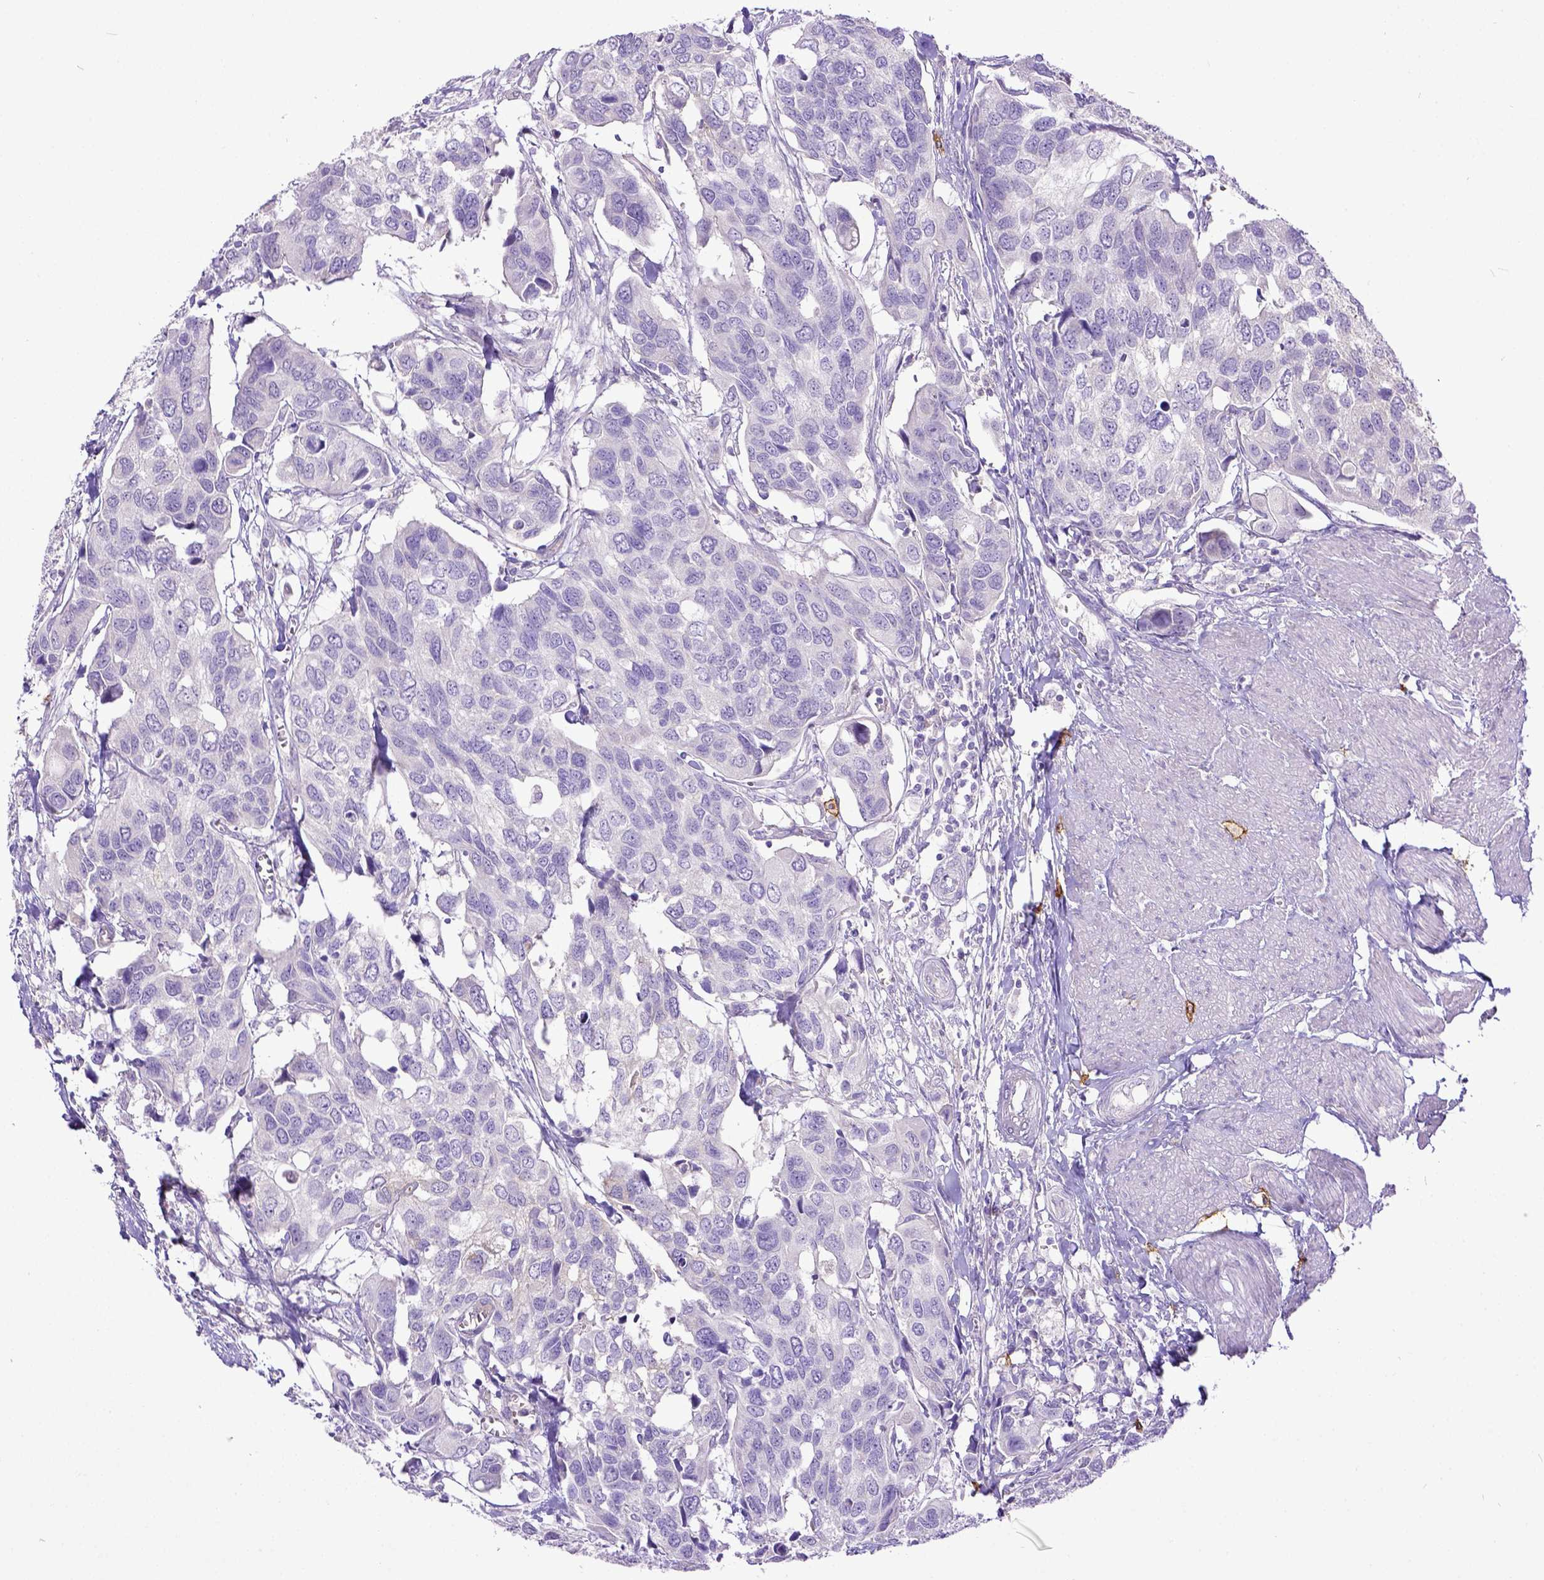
{"staining": {"intensity": "negative", "quantity": "none", "location": "none"}, "tissue": "urothelial cancer", "cell_type": "Tumor cells", "image_type": "cancer", "snomed": [{"axis": "morphology", "description": "Urothelial carcinoma, High grade"}, {"axis": "topography", "description": "Urinary bladder"}], "caption": "An immunohistochemistry micrograph of urothelial carcinoma (high-grade) is shown. There is no staining in tumor cells of urothelial carcinoma (high-grade).", "gene": "KIT", "patient": {"sex": "male", "age": 60}}